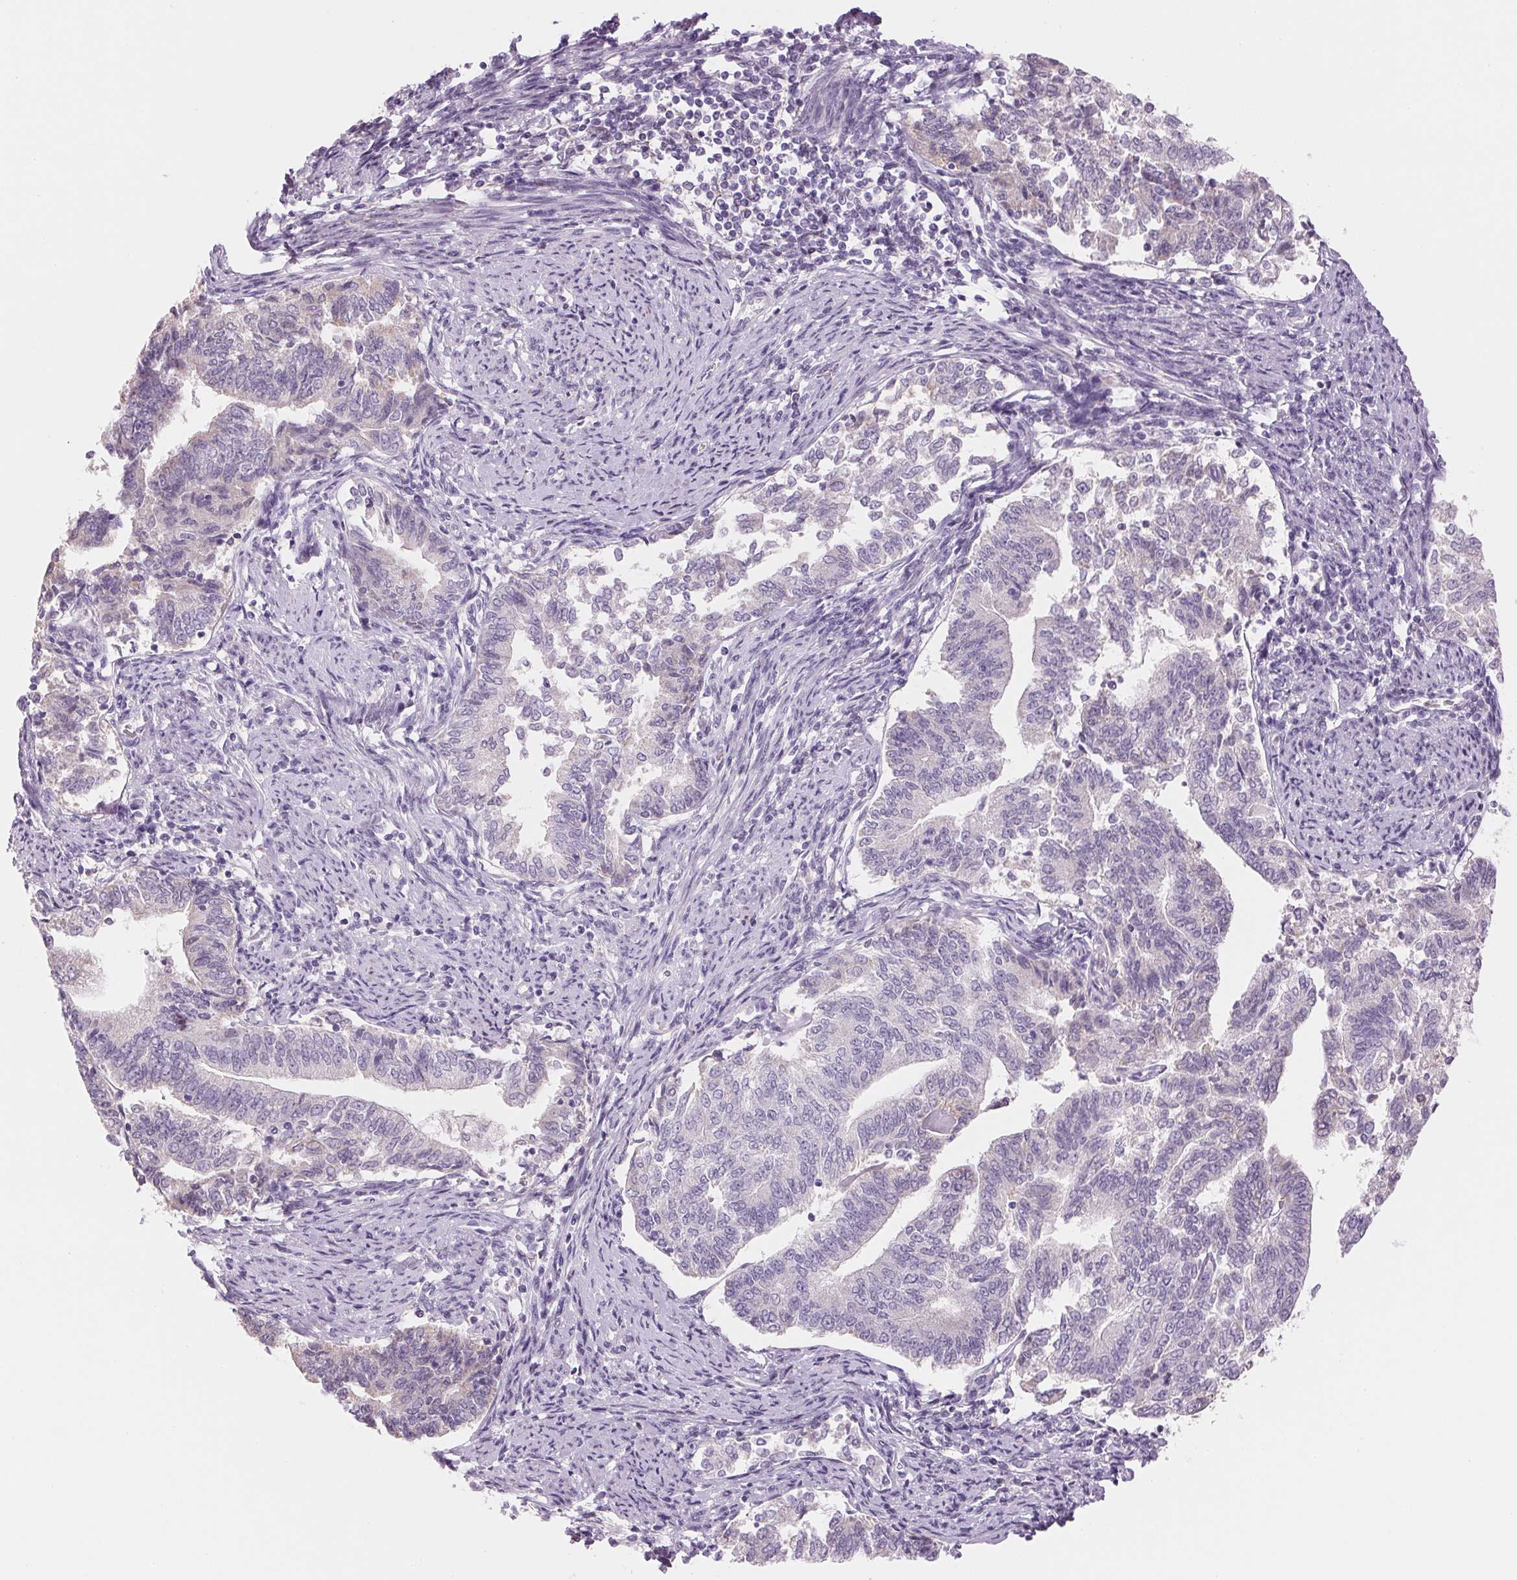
{"staining": {"intensity": "negative", "quantity": "none", "location": "none"}, "tissue": "endometrial cancer", "cell_type": "Tumor cells", "image_type": "cancer", "snomed": [{"axis": "morphology", "description": "Adenocarcinoma, NOS"}, {"axis": "topography", "description": "Endometrium"}], "caption": "Immunohistochemical staining of adenocarcinoma (endometrial) exhibits no significant staining in tumor cells.", "gene": "CYP11B1", "patient": {"sex": "female", "age": 65}}